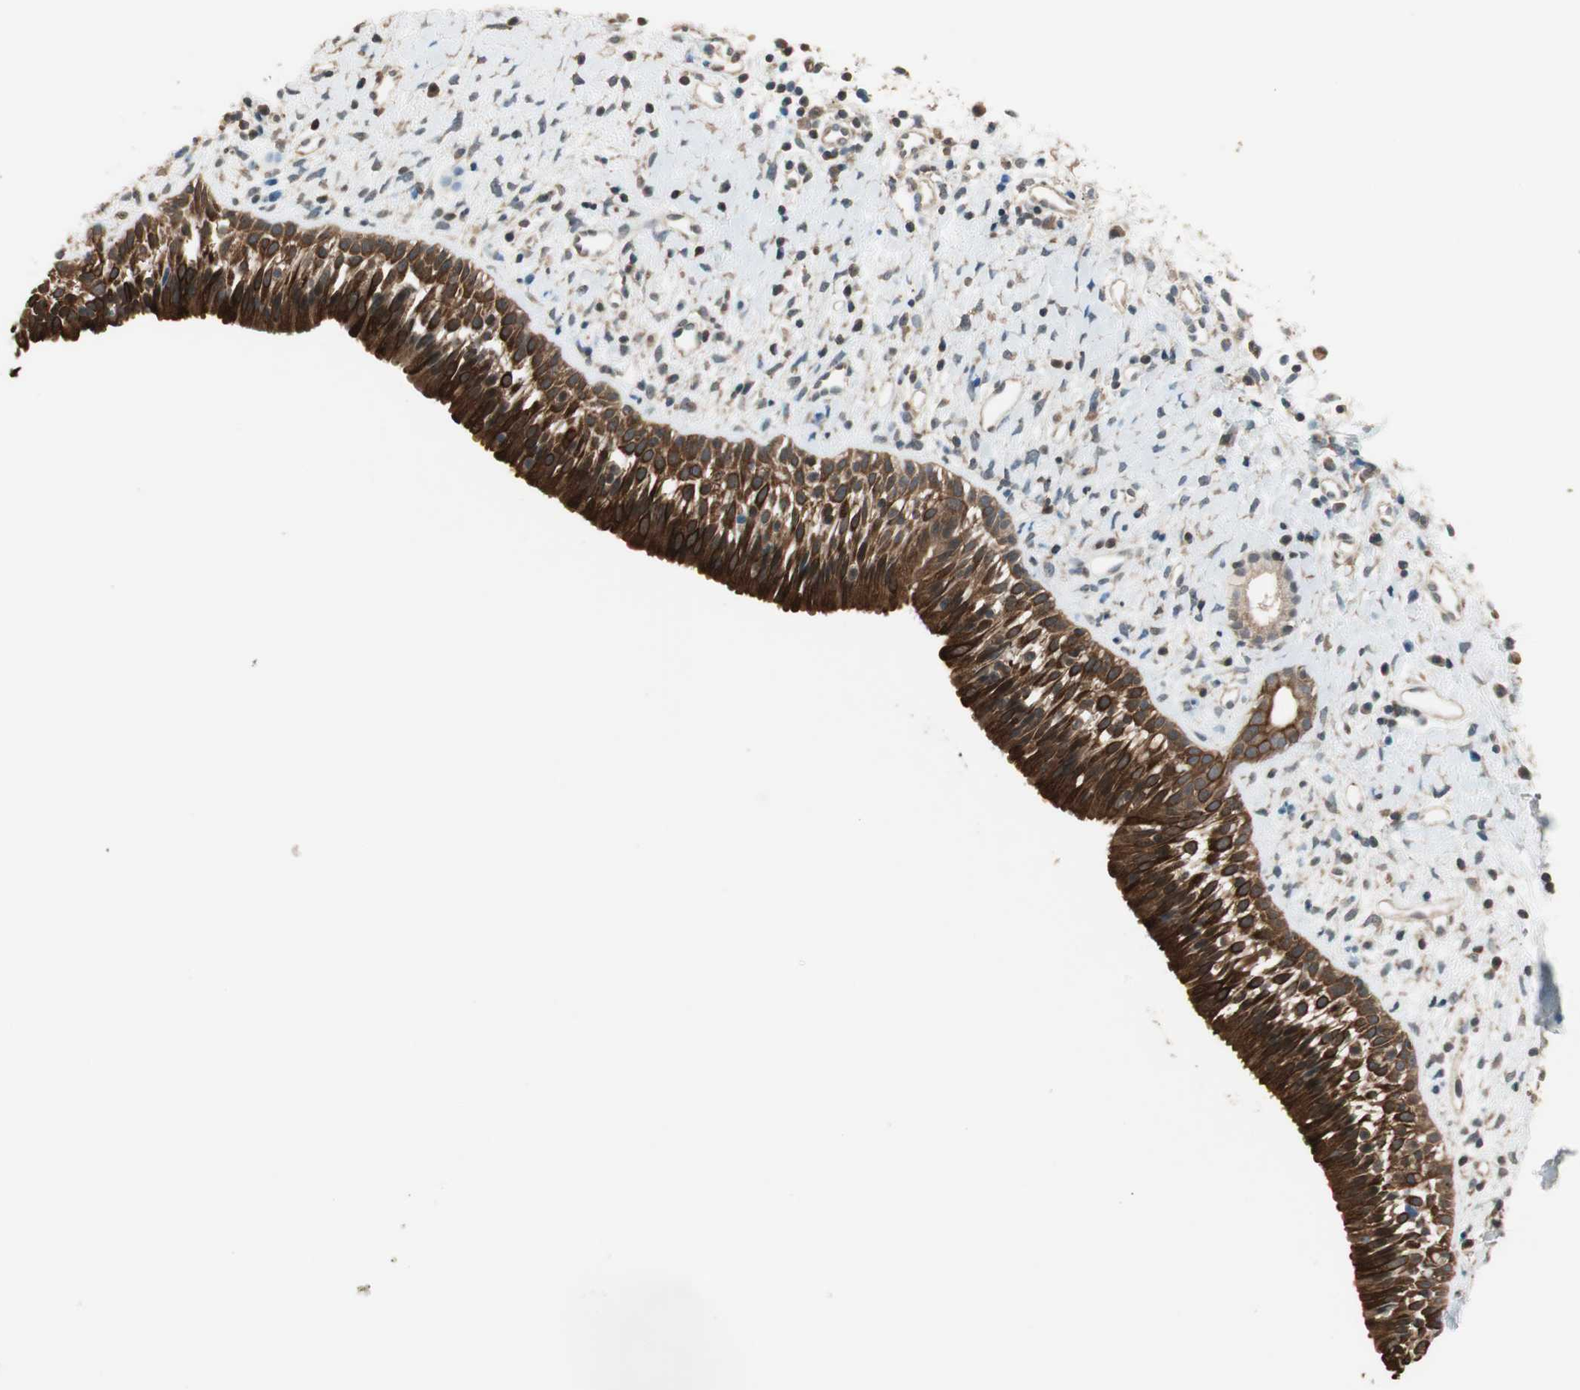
{"staining": {"intensity": "strong", "quantity": ">75%", "location": "cytoplasmic/membranous"}, "tissue": "nasopharynx", "cell_type": "Respiratory epithelial cells", "image_type": "normal", "snomed": [{"axis": "morphology", "description": "Normal tissue, NOS"}, {"axis": "topography", "description": "Nasopharynx"}], "caption": "An image of nasopharynx stained for a protein shows strong cytoplasmic/membranous brown staining in respiratory epithelial cells. (Stains: DAB (3,3'-diaminobenzidine) in brown, nuclei in blue, Microscopy: brightfield microscopy at high magnification).", "gene": "TRIM21", "patient": {"sex": "male", "age": 22}}